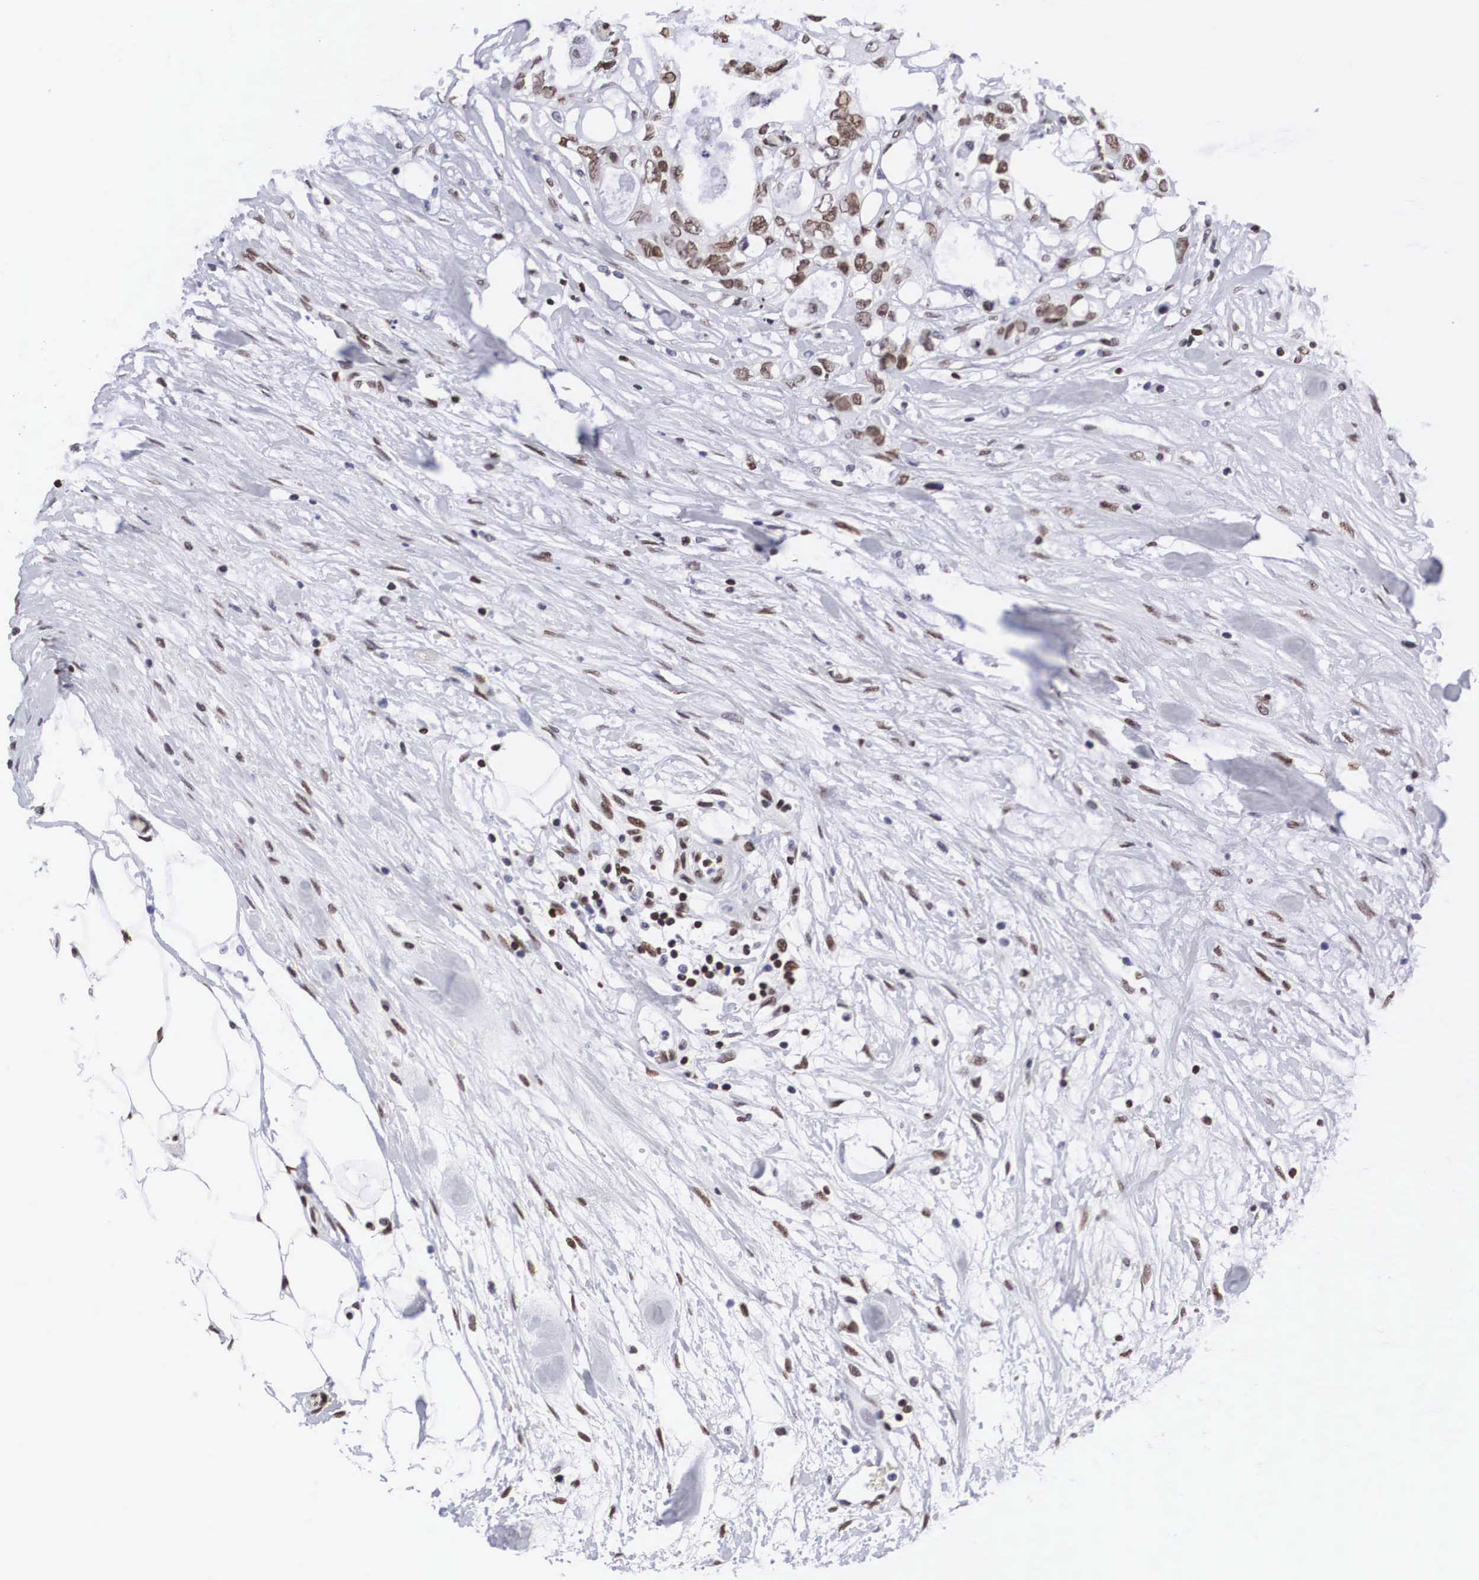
{"staining": {"intensity": "moderate", "quantity": ">75%", "location": "nuclear"}, "tissue": "colorectal cancer", "cell_type": "Tumor cells", "image_type": "cancer", "snomed": [{"axis": "morphology", "description": "Adenocarcinoma, NOS"}, {"axis": "topography", "description": "Rectum"}], "caption": "High-magnification brightfield microscopy of adenocarcinoma (colorectal) stained with DAB (brown) and counterstained with hematoxylin (blue). tumor cells exhibit moderate nuclear positivity is seen in approximately>75% of cells. The staining was performed using DAB, with brown indicating positive protein expression. Nuclei are stained blue with hematoxylin.", "gene": "MECP2", "patient": {"sex": "female", "age": 57}}